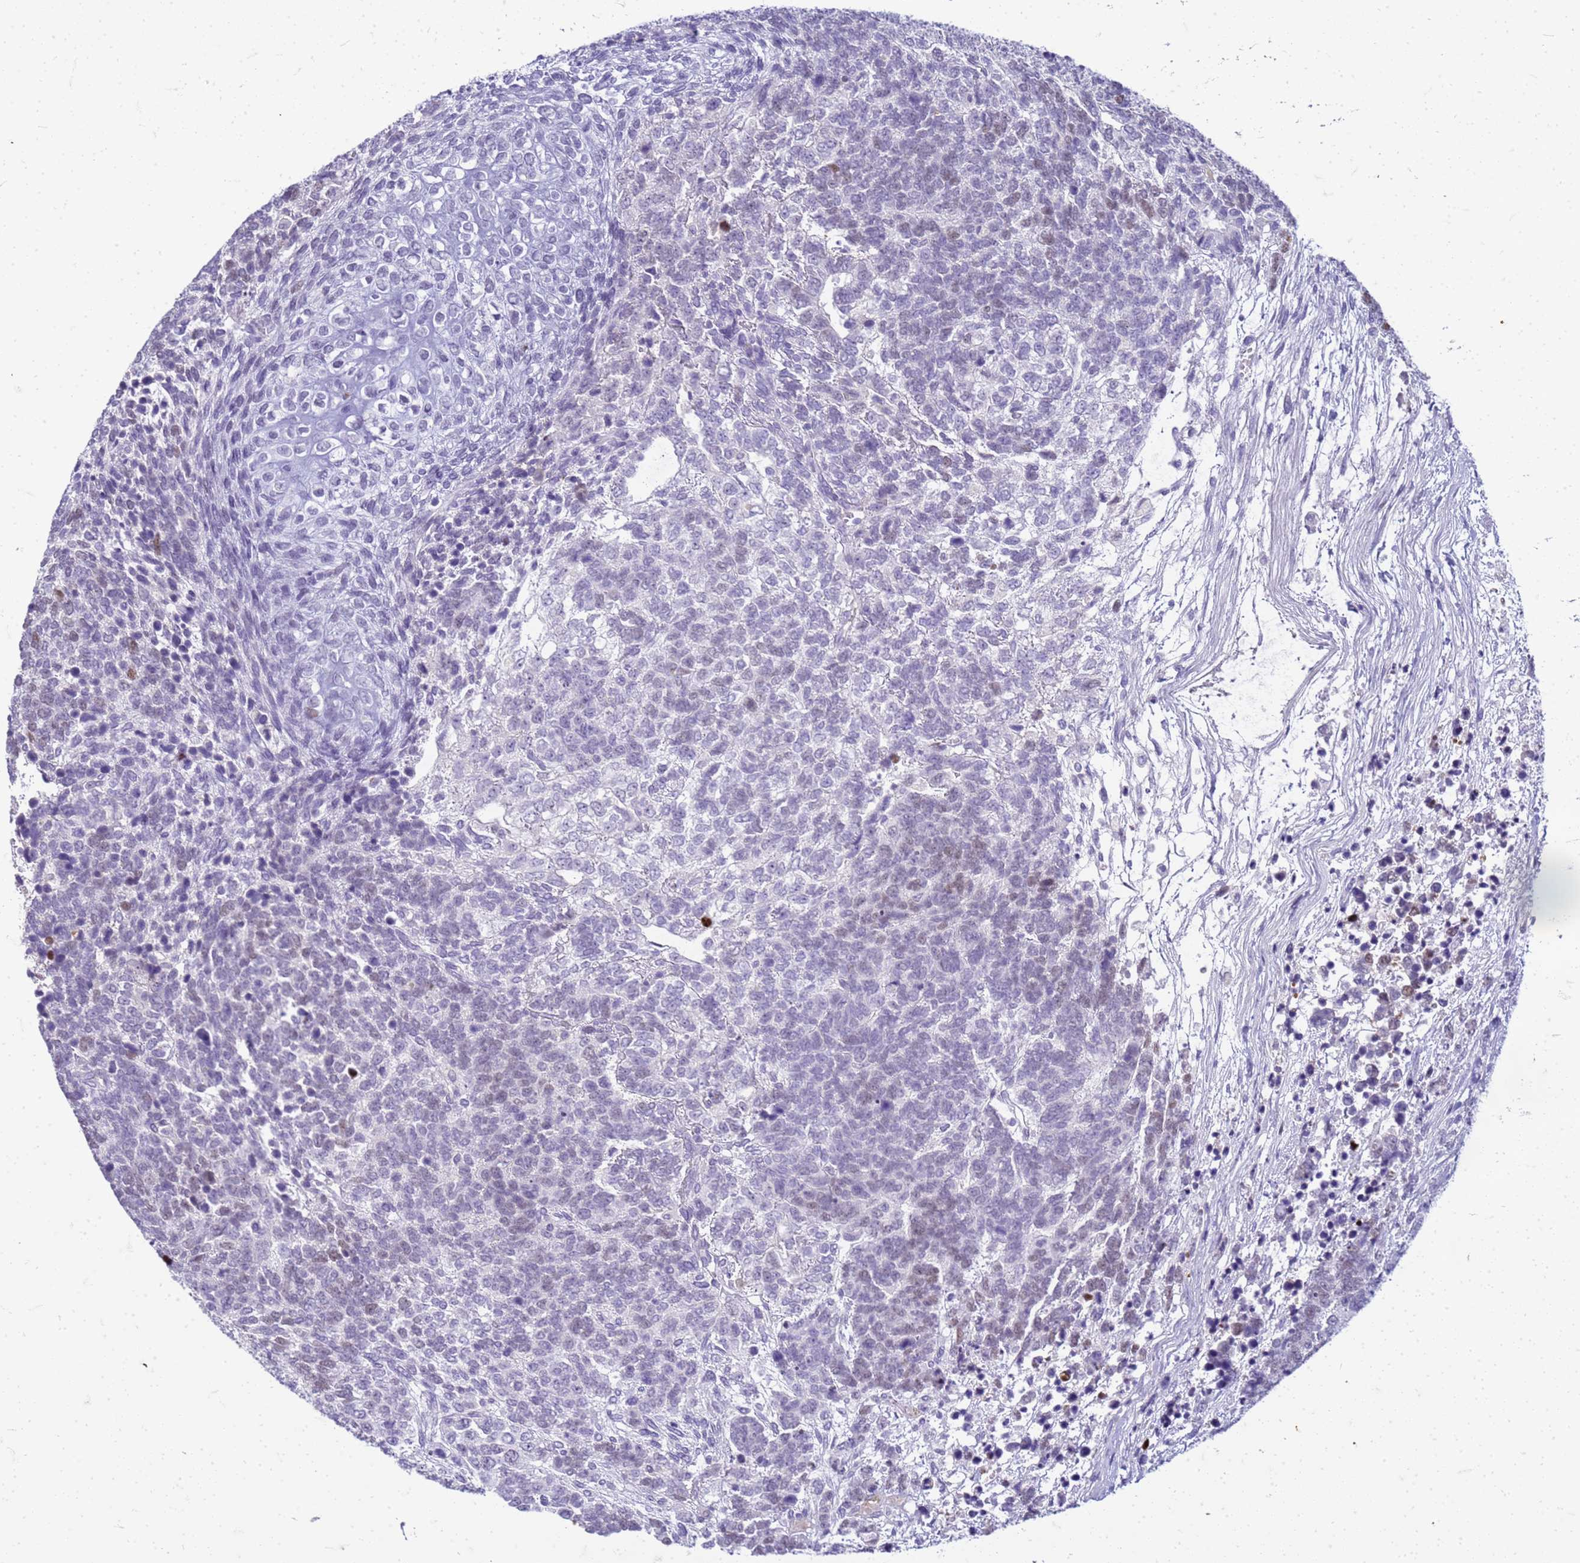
{"staining": {"intensity": "moderate", "quantity": "<25%", "location": "nuclear"}, "tissue": "testis cancer", "cell_type": "Tumor cells", "image_type": "cancer", "snomed": [{"axis": "morphology", "description": "Carcinoma, Embryonal, NOS"}, {"axis": "topography", "description": "Testis"}], "caption": "This is a micrograph of immunohistochemistry (IHC) staining of testis embryonal carcinoma, which shows moderate expression in the nuclear of tumor cells.", "gene": "CFAP100", "patient": {"sex": "male", "age": 23}}